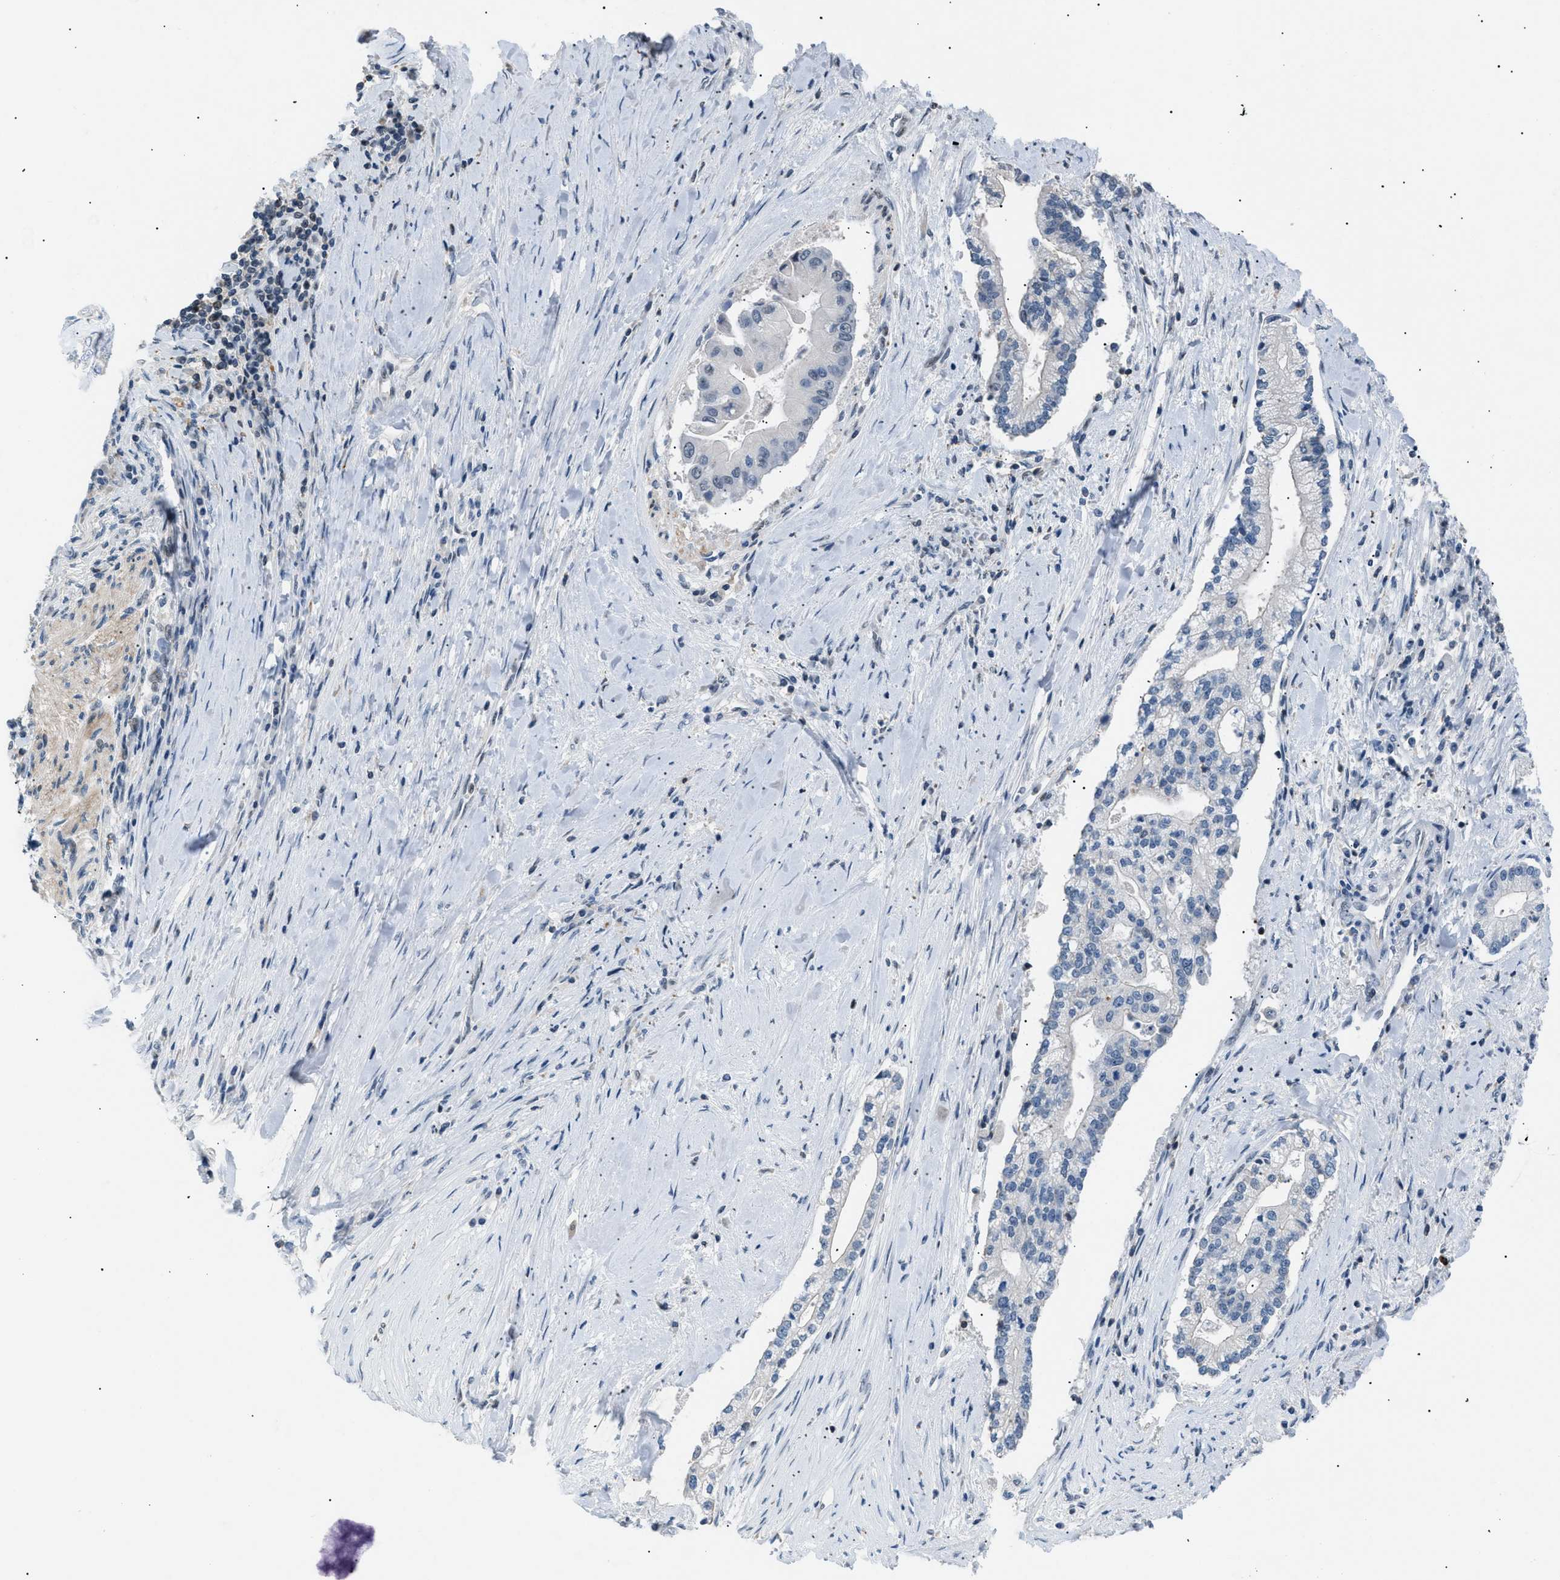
{"staining": {"intensity": "negative", "quantity": "none", "location": "none"}, "tissue": "liver cancer", "cell_type": "Tumor cells", "image_type": "cancer", "snomed": [{"axis": "morphology", "description": "Cholangiocarcinoma"}, {"axis": "topography", "description": "Liver"}], "caption": "Immunohistochemical staining of cholangiocarcinoma (liver) demonstrates no significant staining in tumor cells.", "gene": "KCNC3", "patient": {"sex": "male", "age": 50}}